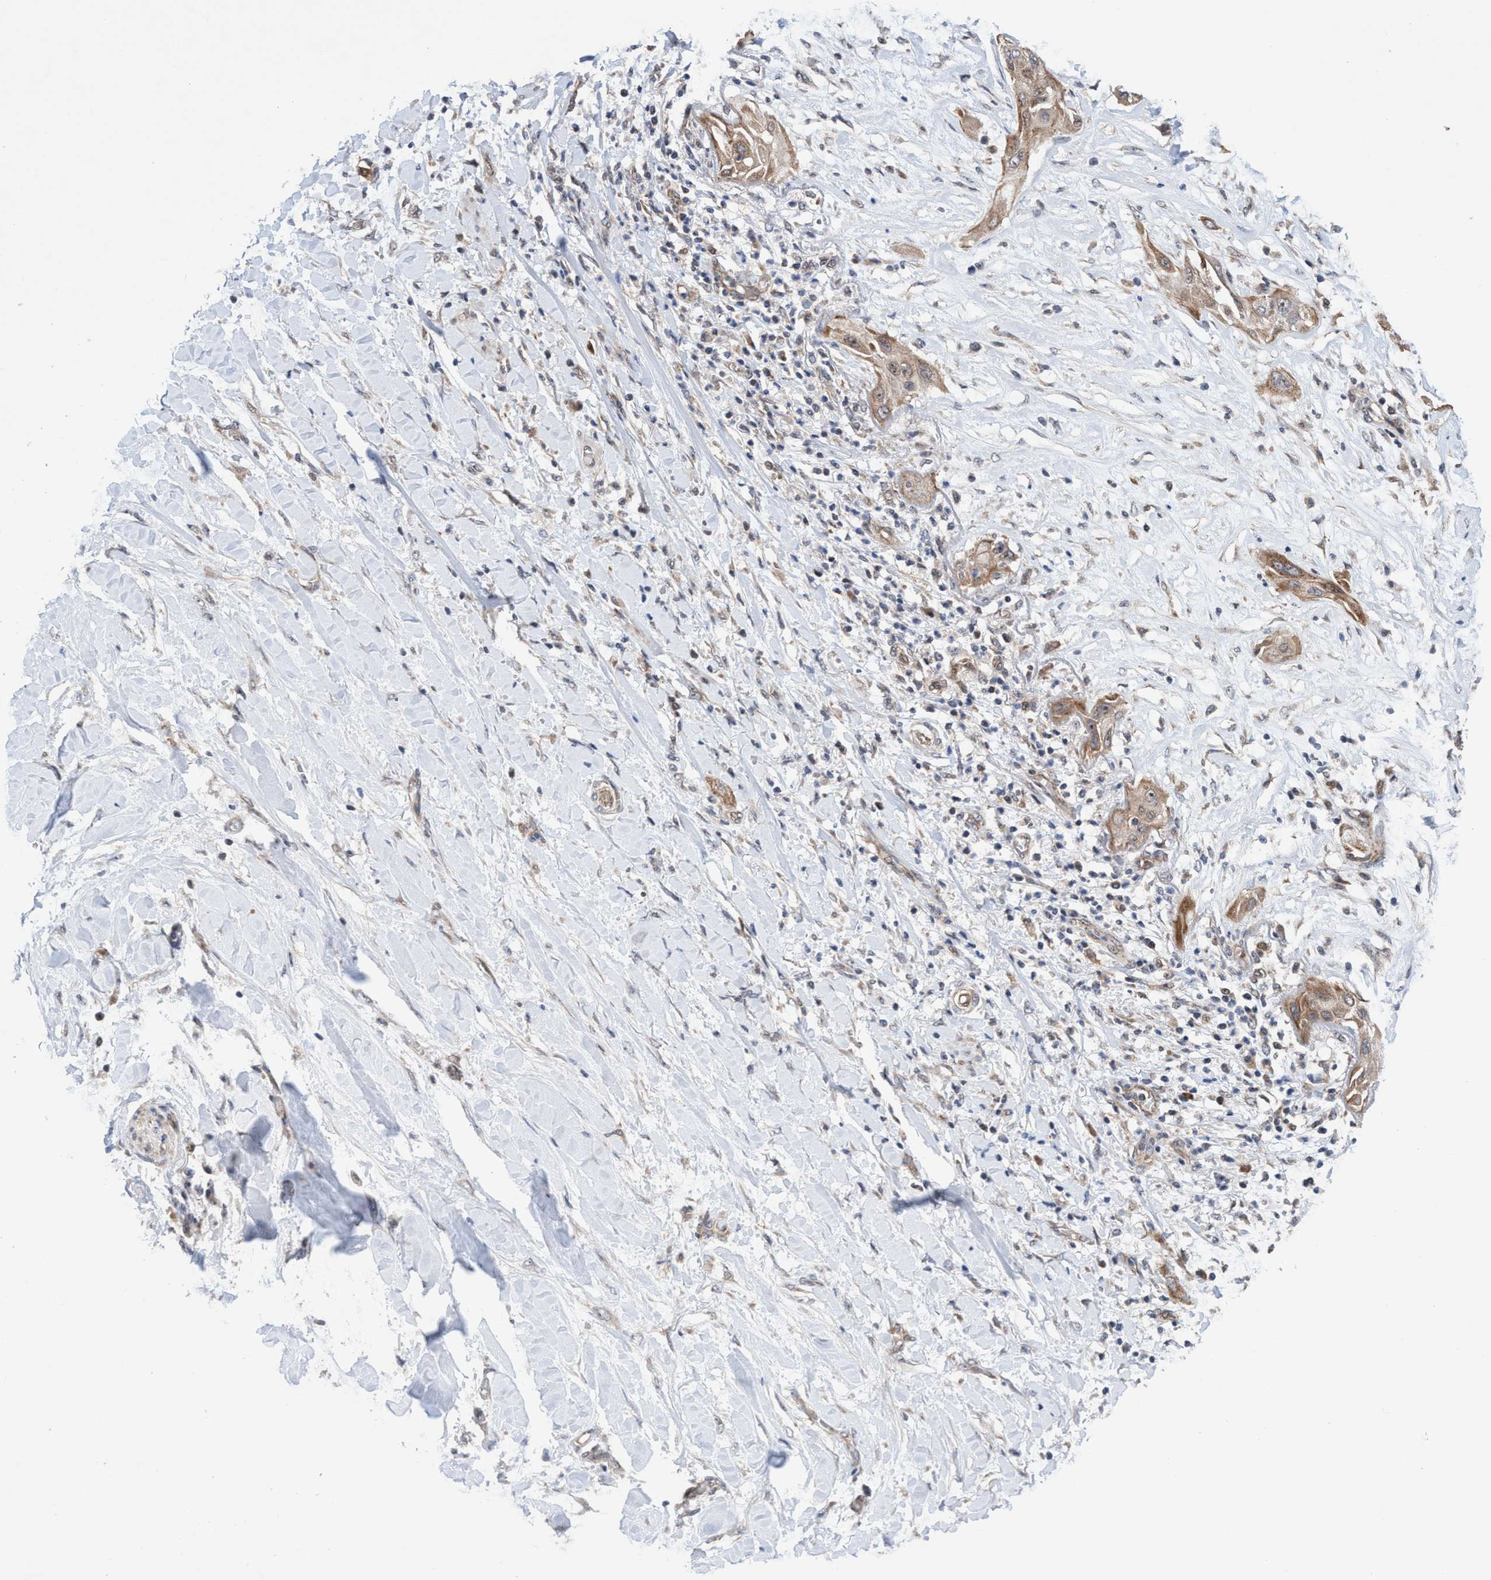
{"staining": {"intensity": "moderate", "quantity": ">75%", "location": "cytoplasmic/membranous,nuclear"}, "tissue": "lung cancer", "cell_type": "Tumor cells", "image_type": "cancer", "snomed": [{"axis": "morphology", "description": "Squamous cell carcinoma, NOS"}, {"axis": "topography", "description": "Lung"}], "caption": "A medium amount of moderate cytoplasmic/membranous and nuclear expression is appreciated in approximately >75% of tumor cells in squamous cell carcinoma (lung) tissue.", "gene": "P2RY14", "patient": {"sex": "female", "age": 47}}